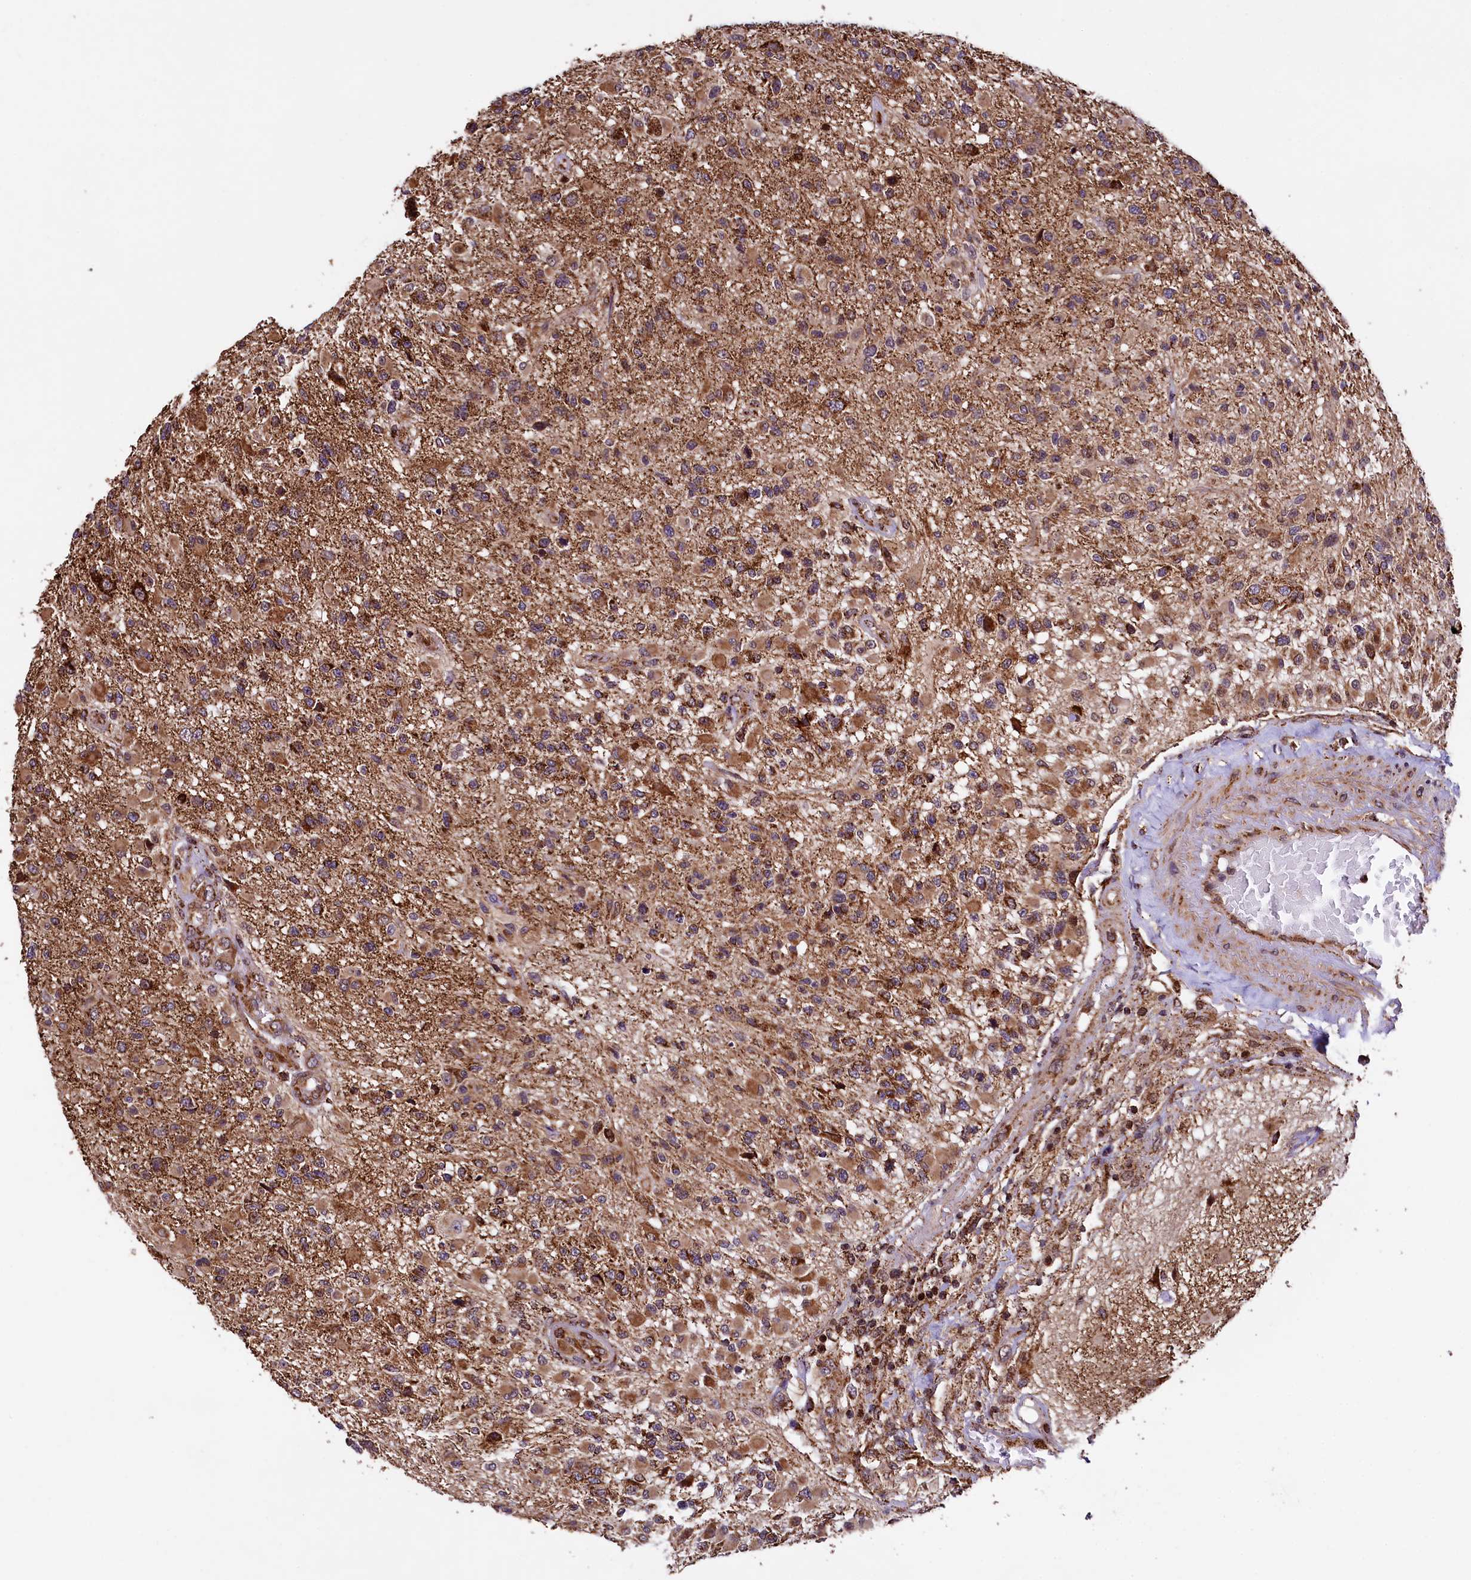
{"staining": {"intensity": "moderate", "quantity": ">75%", "location": "cytoplasmic/membranous"}, "tissue": "glioma", "cell_type": "Tumor cells", "image_type": "cancer", "snomed": [{"axis": "morphology", "description": "Glioma, malignant, High grade"}, {"axis": "morphology", "description": "Glioblastoma, NOS"}, {"axis": "topography", "description": "Brain"}], "caption": "A brown stain highlights moderate cytoplasmic/membranous positivity of a protein in glioma tumor cells.", "gene": "KLC2", "patient": {"sex": "male", "age": 60}}